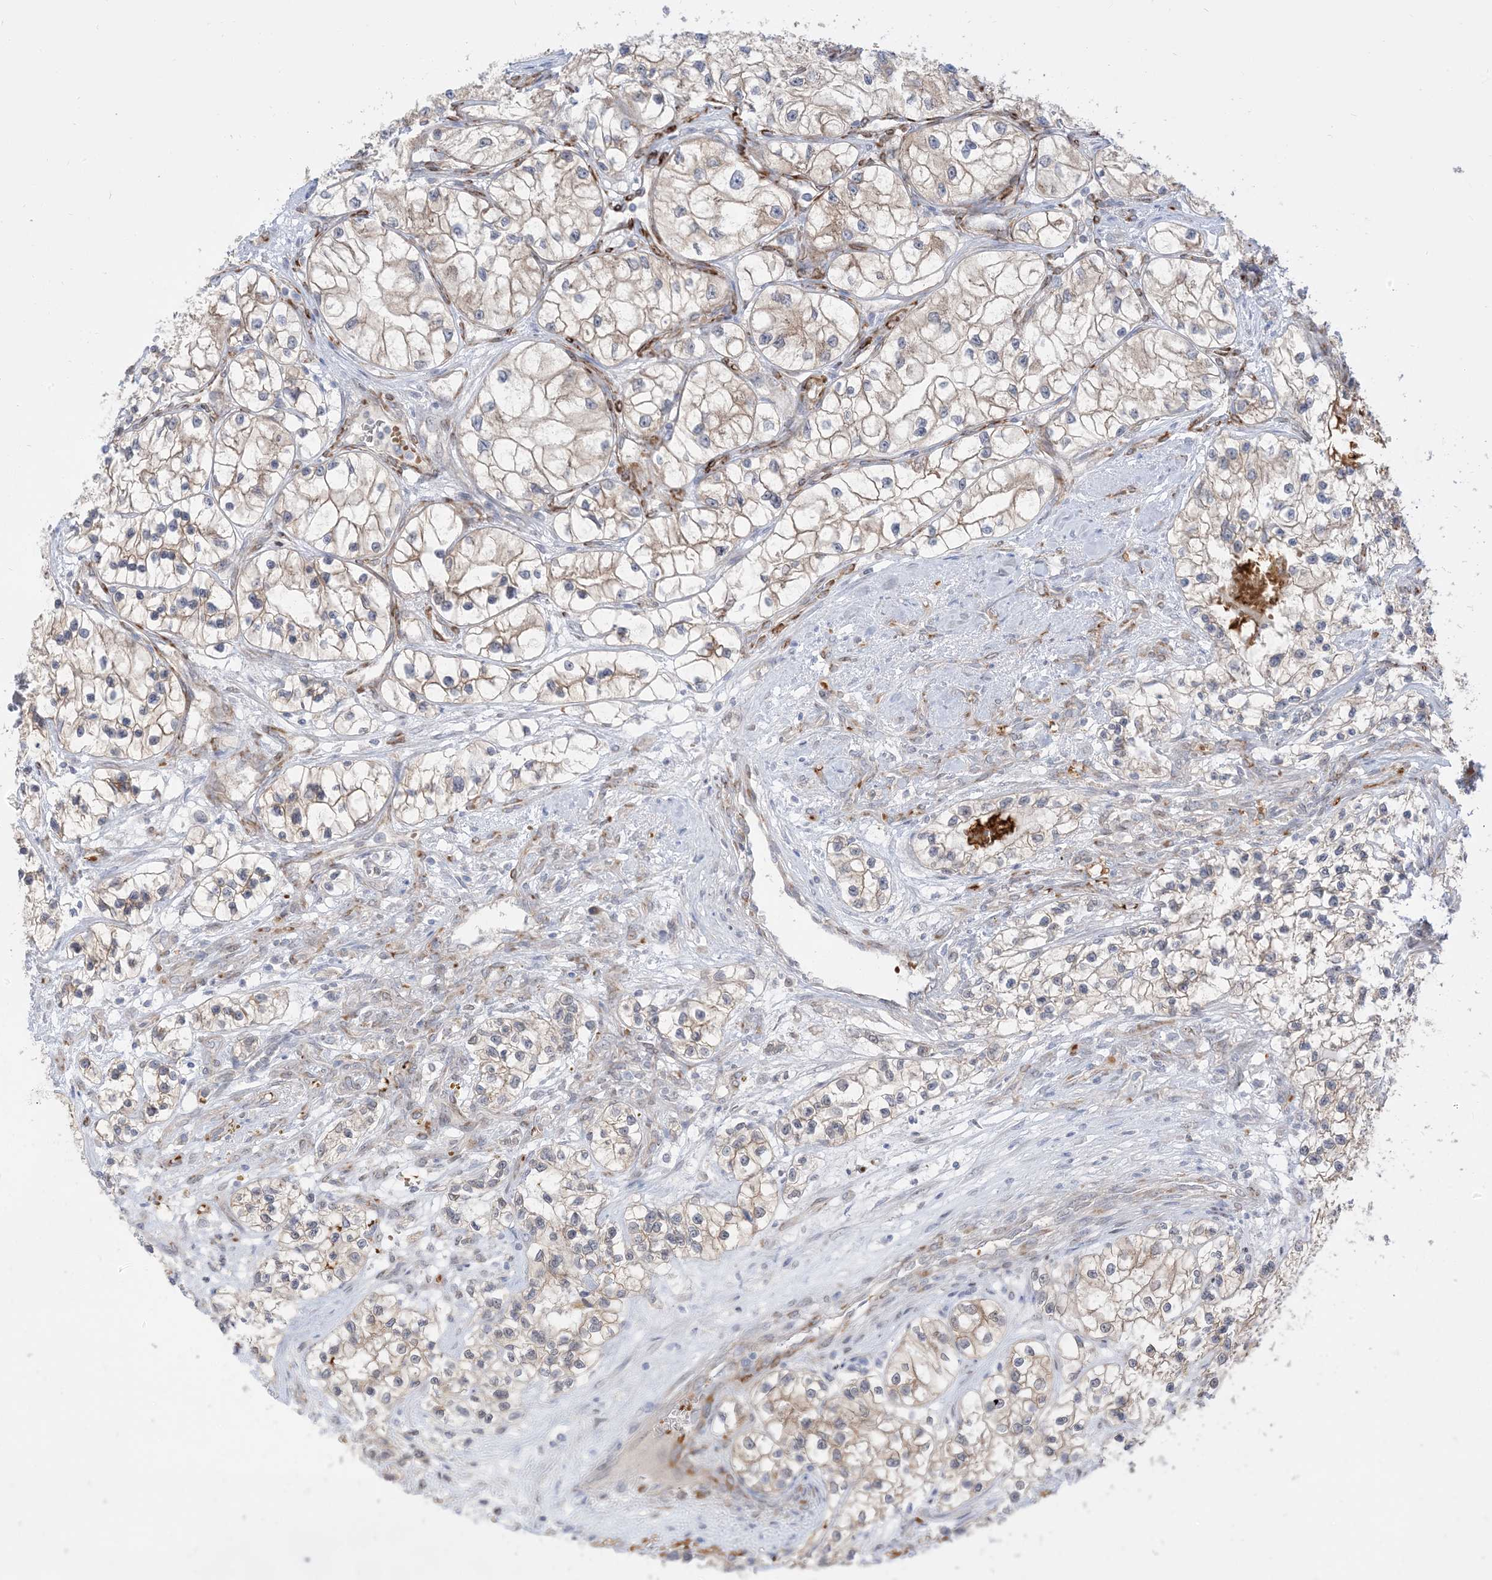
{"staining": {"intensity": "weak", "quantity": "25%-75%", "location": "cytoplasmic/membranous"}, "tissue": "renal cancer", "cell_type": "Tumor cells", "image_type": "cancer", "snomed": [{"axis": "morphology", "description": "Adenocarcinoma, NOS"}, {"axis": "topography", "description": "Kidney"}], "caption": "Immunohistochemistry (IHC) photomicrograph of neoplastic tissue: human renal cancer stained using immunohistochemistry shows low levels of weak protein expression localized specifically in the cytoplasmic/membranous of tumor cells, appearing as a cytoplasmic/membranous brown color.", "gene": "RIN1", "patient": {"sex": "female", "age": 57}}